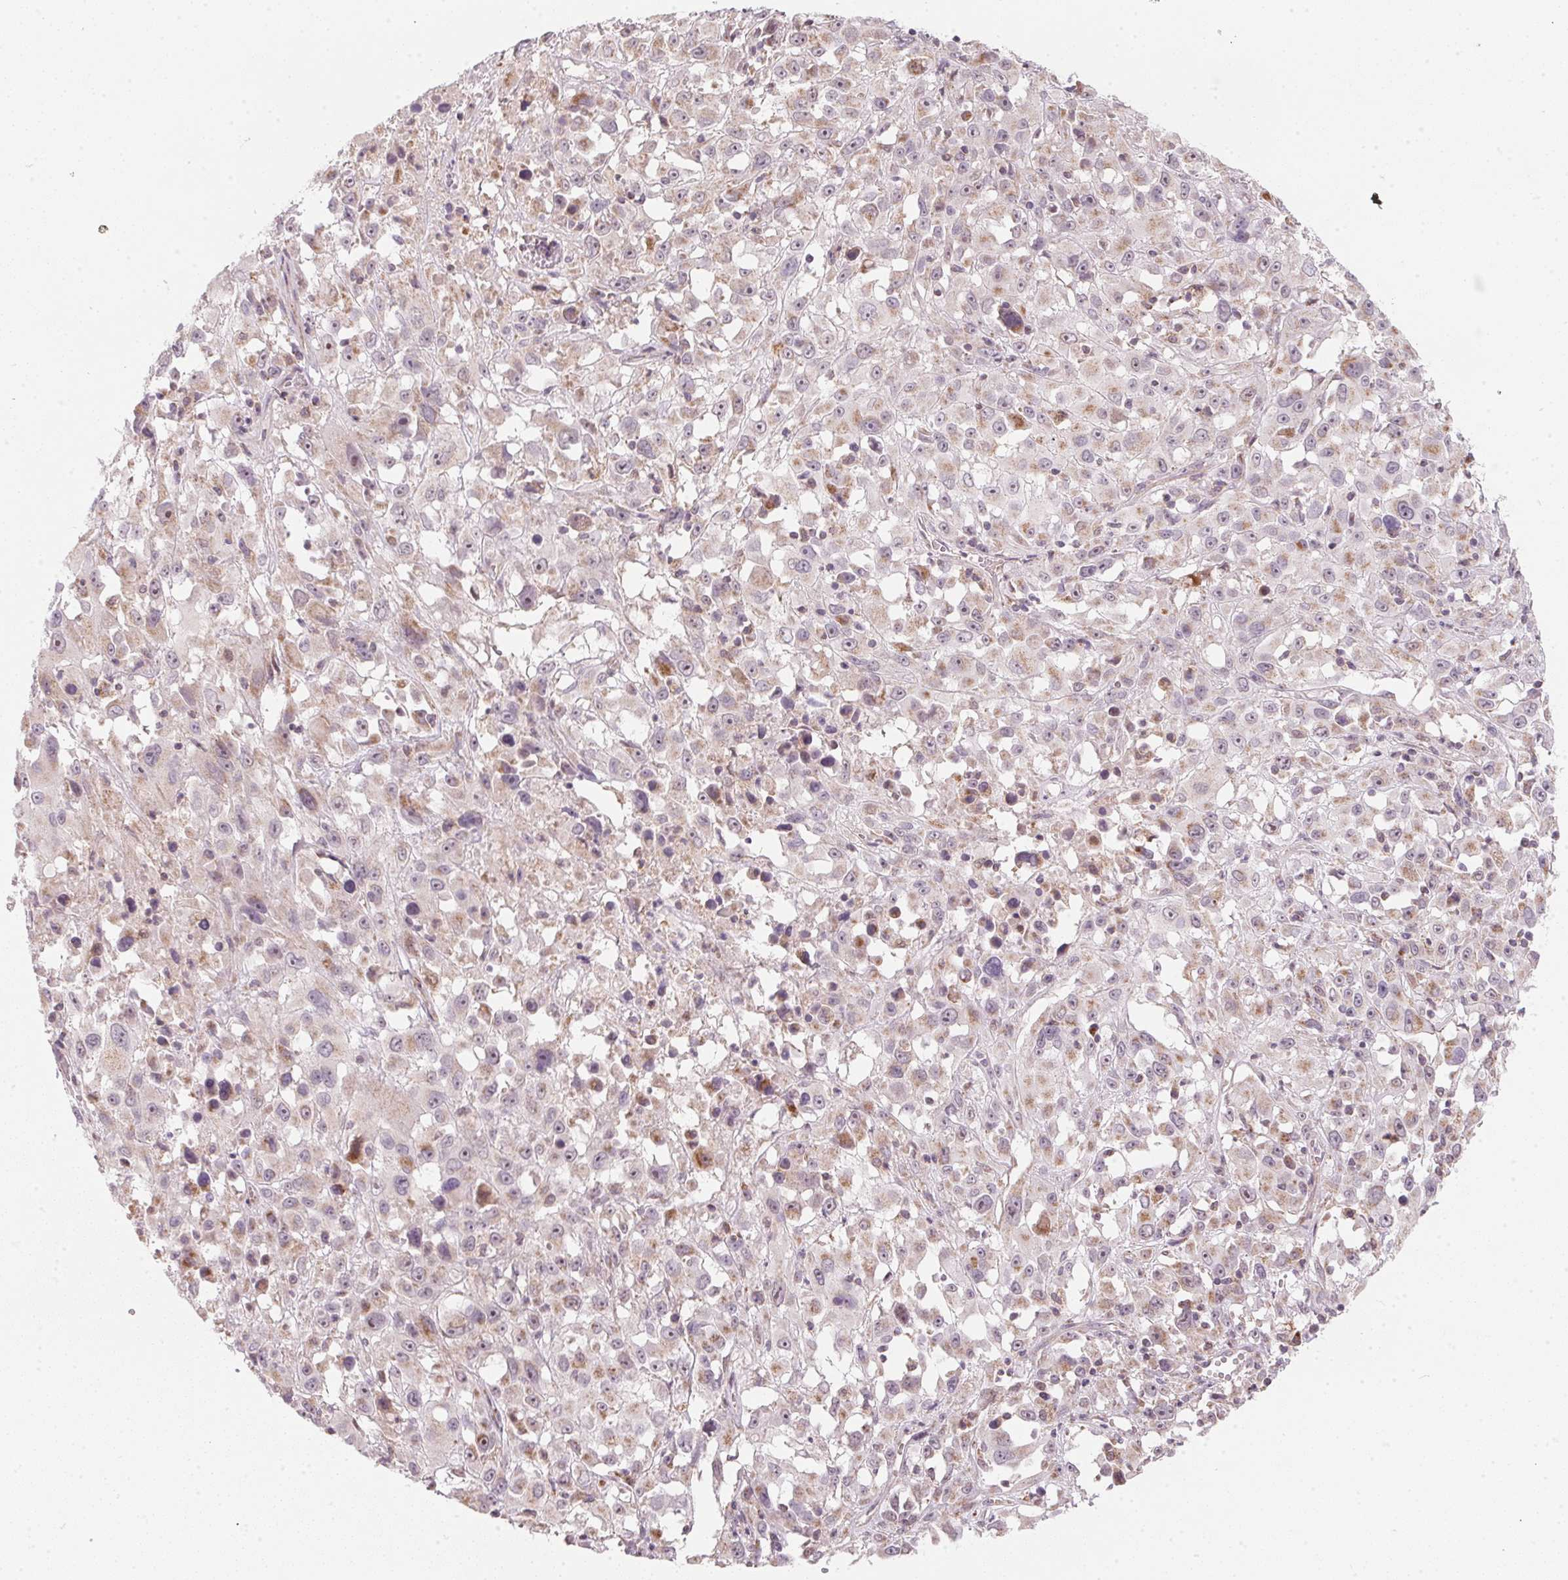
{"staining": {"intensity": "moderate", "quantity": "25%-75%", "location": "cytoplasmic/membranous"}, "tissue": "melanoma", "cell_type": "Tumor cells", "image_type": "cancer", "snomed": [{"axis": "morphology", "description": "Malignant melanoma, Metastatic site"}, {"axis": "topography", "description": "Soft tissue"}], "caption": "Tumor cells reveal moderate cytoplasmic/membranous positivity in approximately 25%-75% of cells in malignant melanoma (metastatic site).", "gene": "COQ7", "patient": {"sex": "male", "age": 50}}